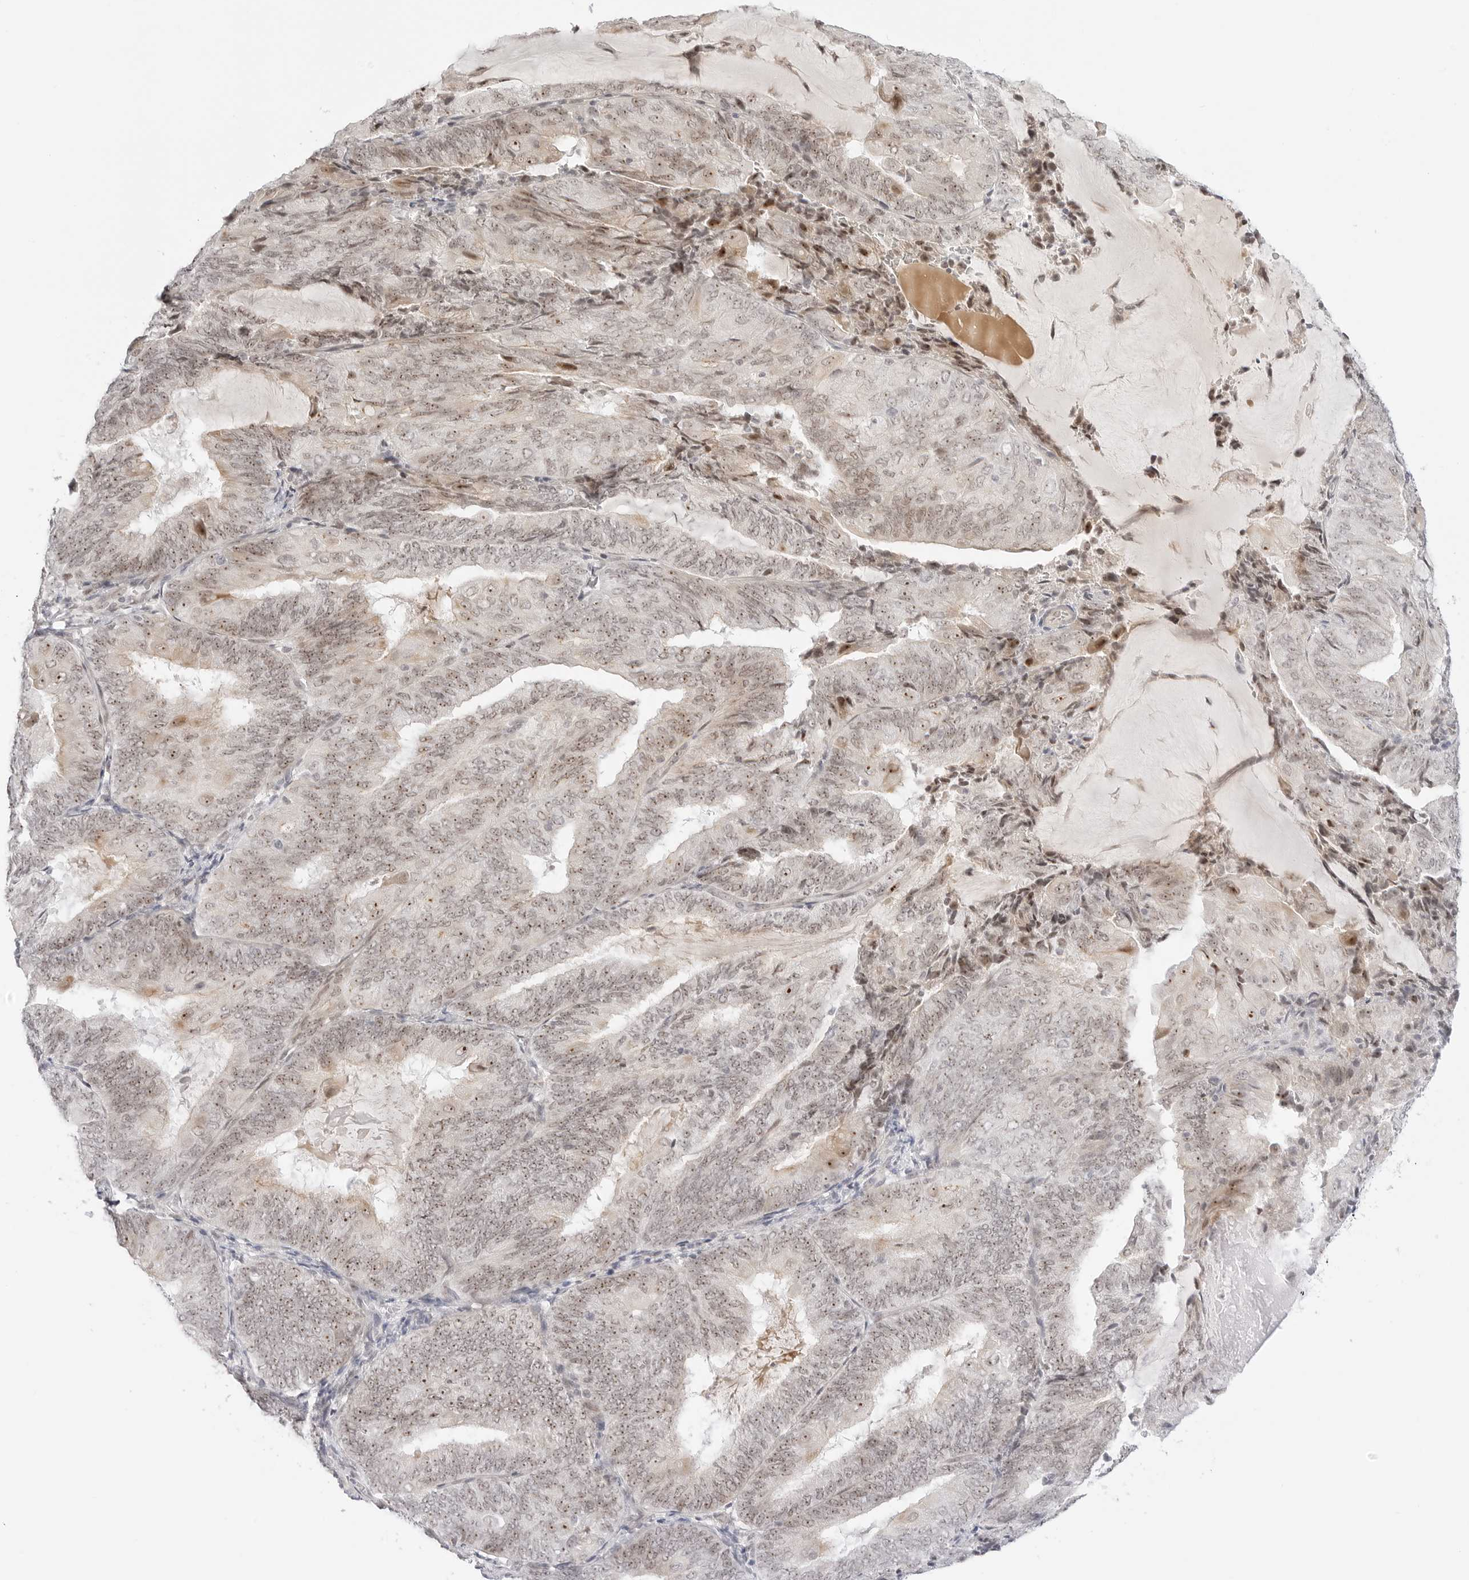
{"staining": {"intensity": "weak", "quantity": ">75%", "location": "nuclear"}, "tissue": "endometrial cancer", "cell_type": "Tumor cells", "image_type": "cancer", "snomed": [{"axis": "morphology", "description": "Adenocarcinoma, NOS"}, {"axis": "topography", "description": "Endometrium"}], "caption": "This is a photomicrograph of IHC staining of endometrial cancer, which shows weak expression in the nuclear of tumor cells.", "gene": "HIPK3", "patient": {"sex": "female", "age": 81}}